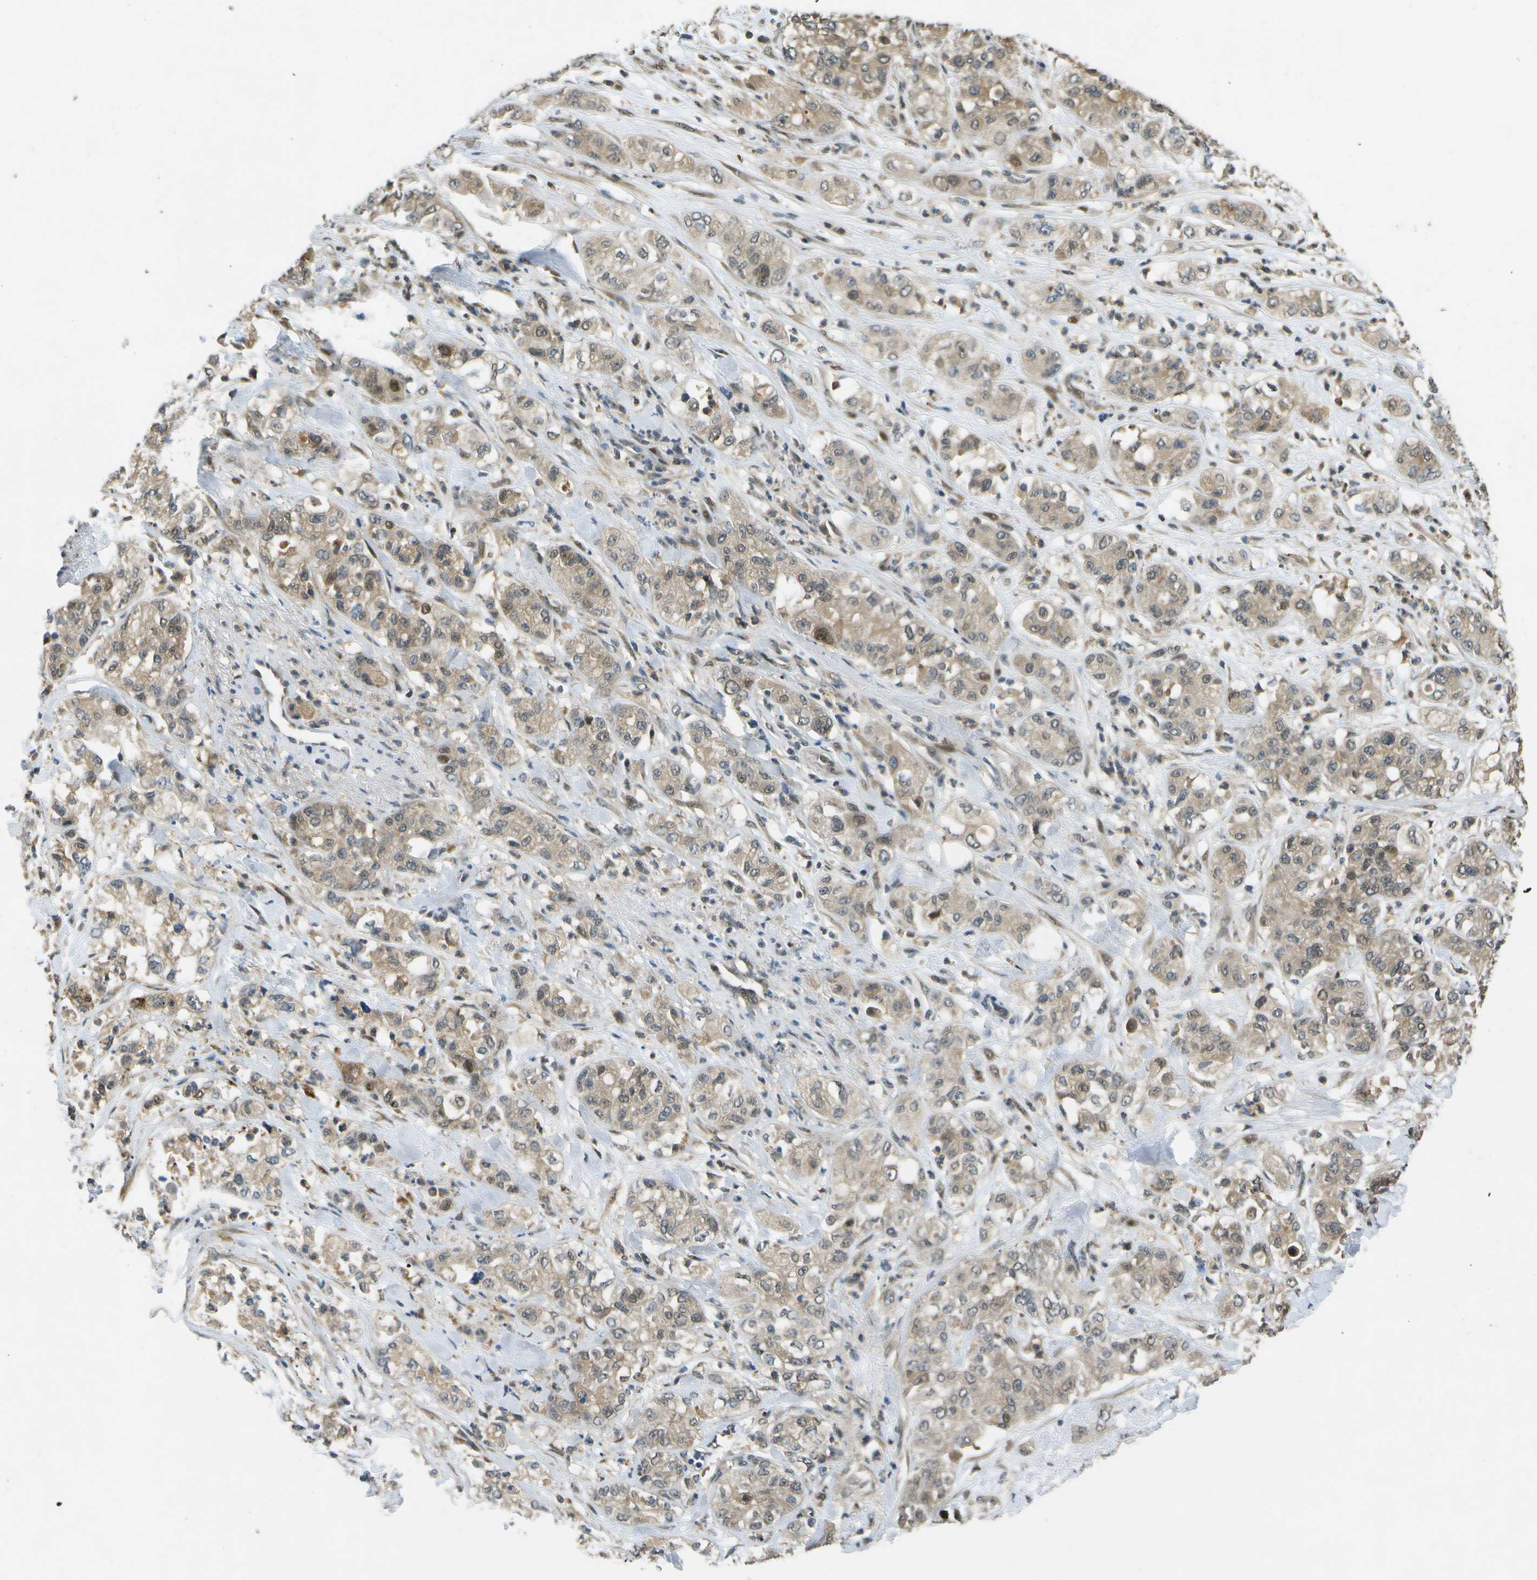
{"staining": {"intensity": "weak", "quantity": ">75%", "location": "cytoplasmic/membranous"}, "tissue": "pancreatic cancer", "cell_type": "Tumor cells", "image_type": "cancer", "snomed": [{"axis": "morphology", "description": "Adenocarcinoma, NOS"}, {"axis": "topography", "description": "Pancreas"}], "caption": "Protein expression analysis of human pancreatic cancer reveals weak cytoplasmic/membranous staining in about >75% of tumor cells. Using DAB (3,3'-diaminobenzidine) (brown) and hematoxylin (blue) stains, captured at high magnification using brightfield microscopy.", "gene": "GANC", "patient": {"sex": "female", "age": 78}}